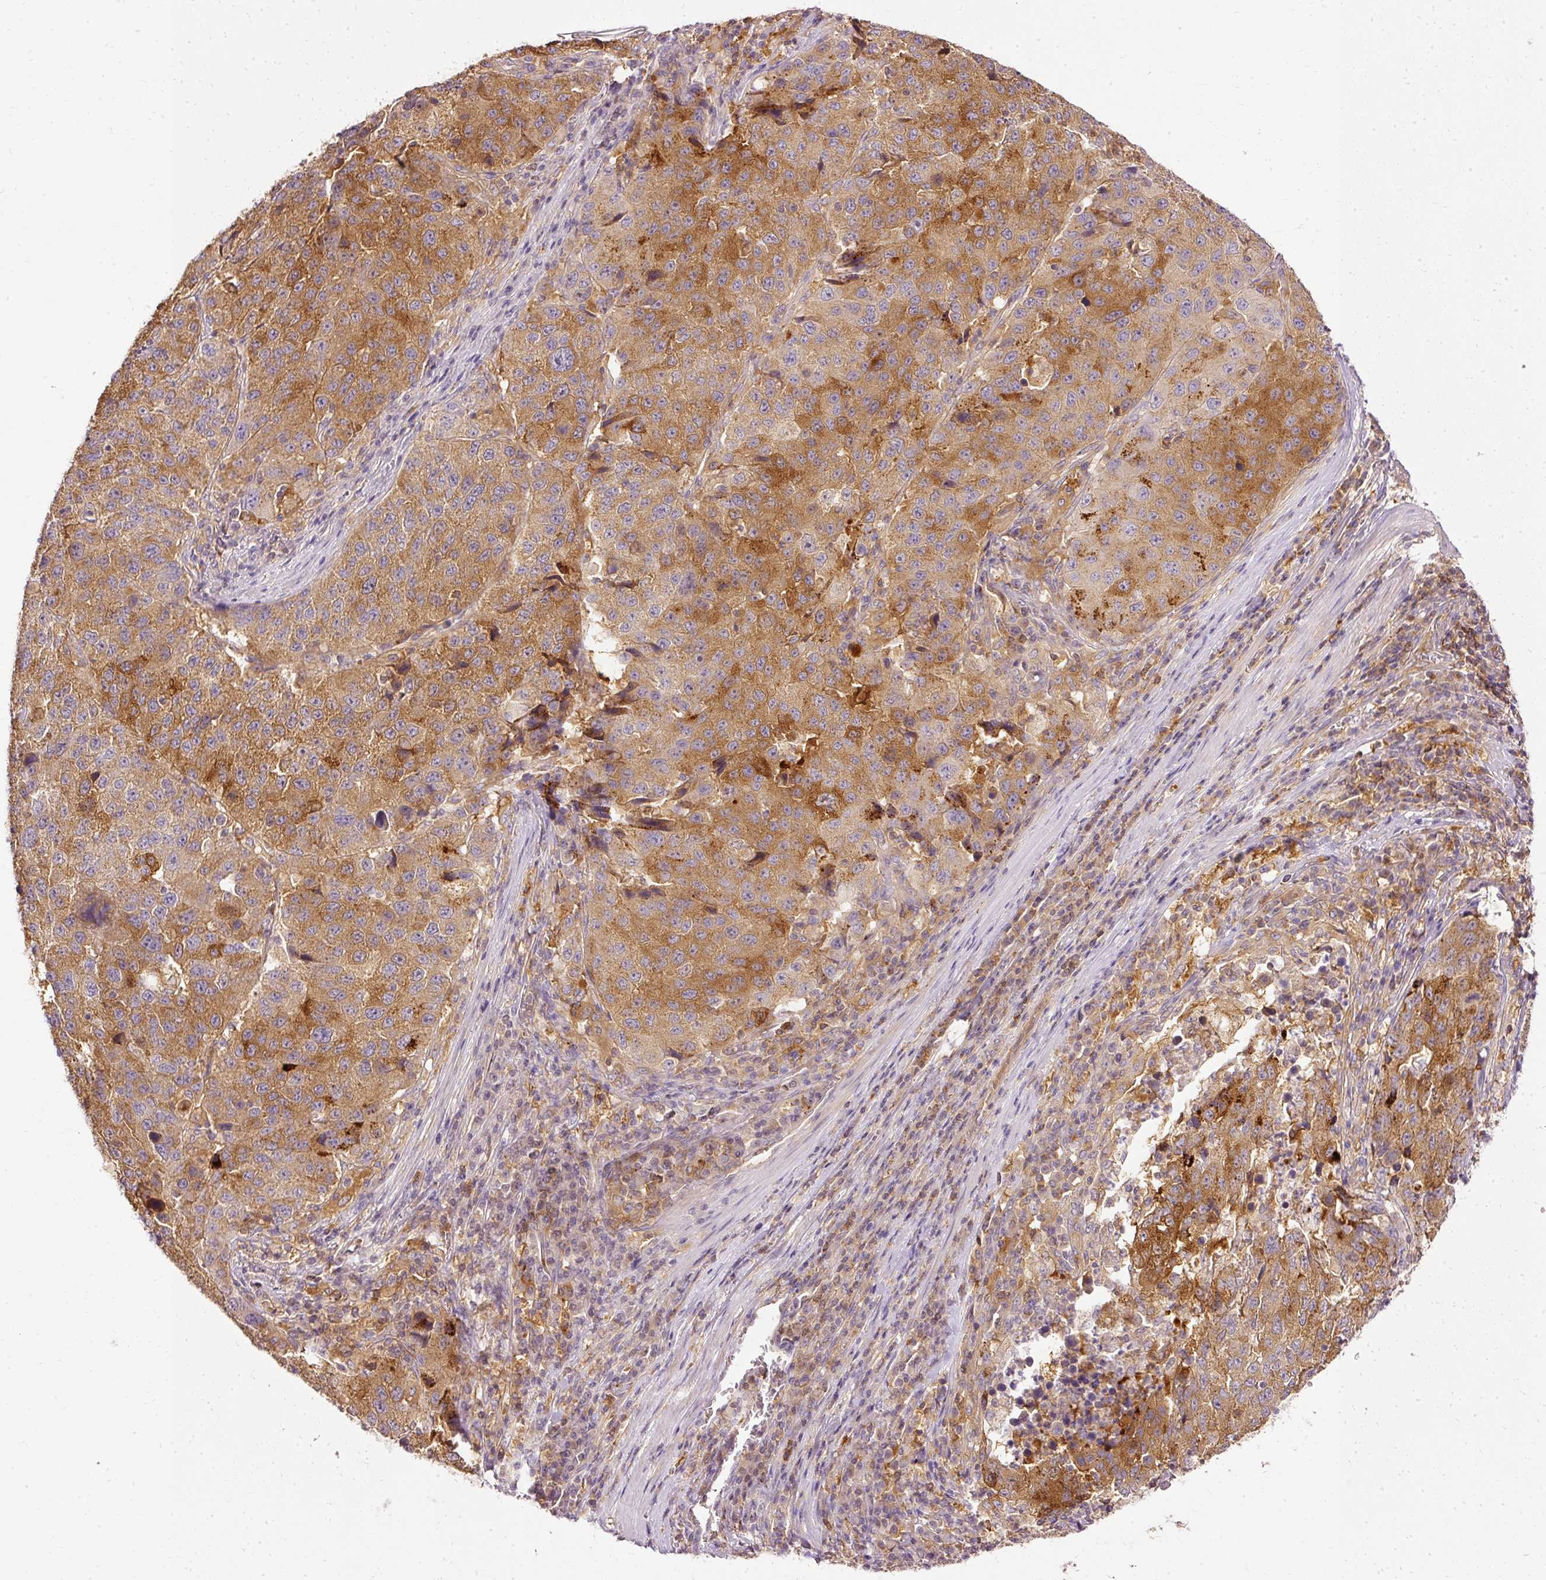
{"staining": {"intensity": "strong", "quantity": ">75%", "location": "cytoplasmic/membranous"}, "tissue": "stomach cancer", "cell_type": "Tumor cells", "image_type": "cancer", "snomed": [{"axis": "morphology", "description": "Adenocarcinoma, NOS"}, {"axis": "topography", "description": "Stomach"}], "caption": "DAB (3,3'-diaminobenzidine) immunohistochemical staining of human adenocarcinoma (stomach) exhibits strong cytoplasmic/membranous protein positivity in approximately >75% of tumor cells.", "gene": "ARMH3", "patient": {"sex": "male", "age": 71}}